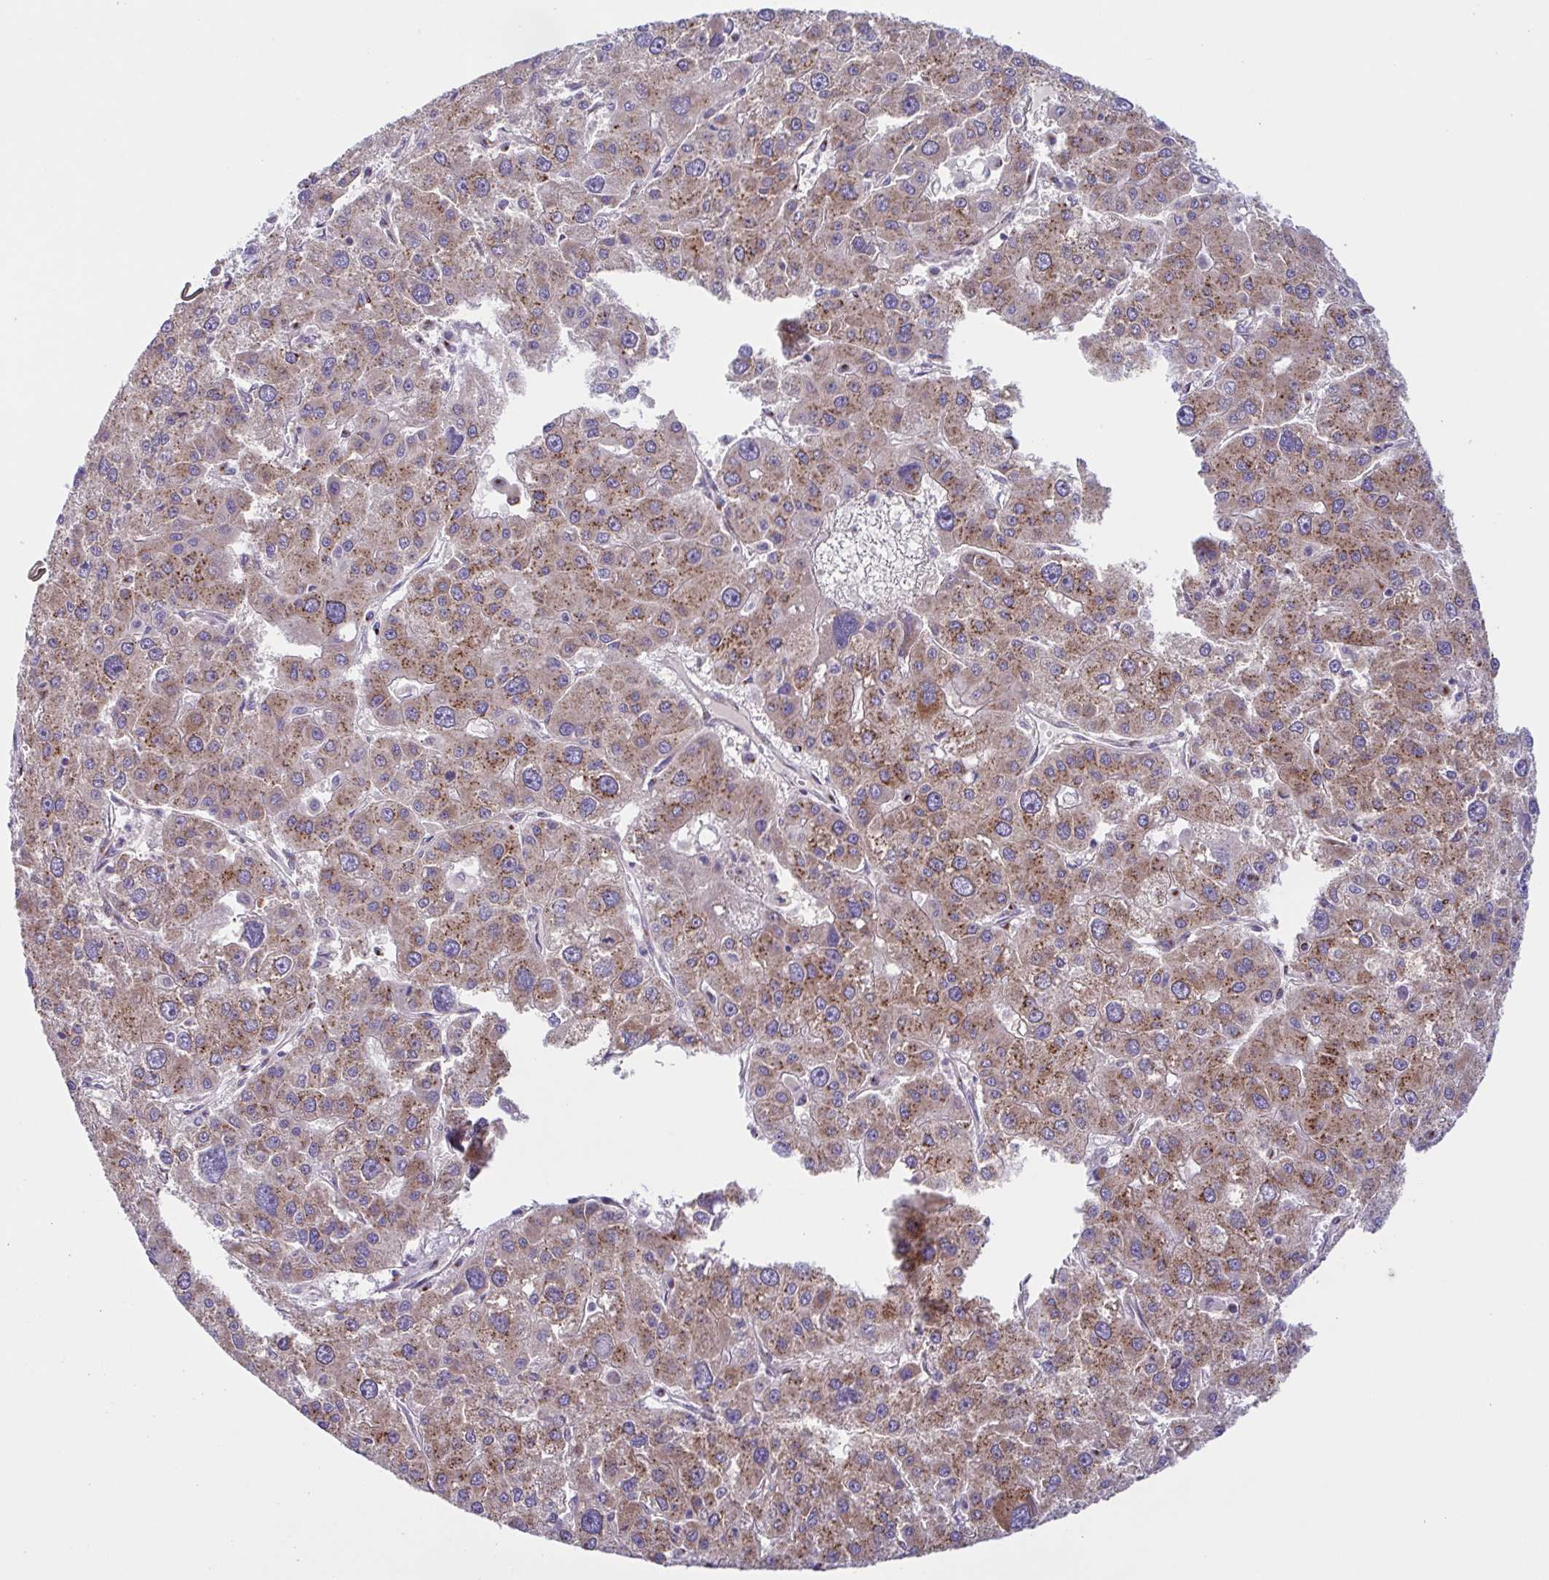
{"staining": {"intensity": "weak", "quantity": ">75%", "location": "cytoplasmic/membranous"}, "tissue": "liver cancer", "cell_type": "Tumor cells", "image_type": "cancer", "snomed": [{"axis": "morphology", "description": "Carcinoma, Hepatocellular, NOS"}, {"axis": "topography", "description": "Liver"}], "caption": "DAB immunohistochemical staining of human liver cancer displays weak cytoplasmic/membranous protein positivity in approximately >75% of tumor cells.", "gene": "COL17A1", "patient": {"sex": "male", "age": 73}}